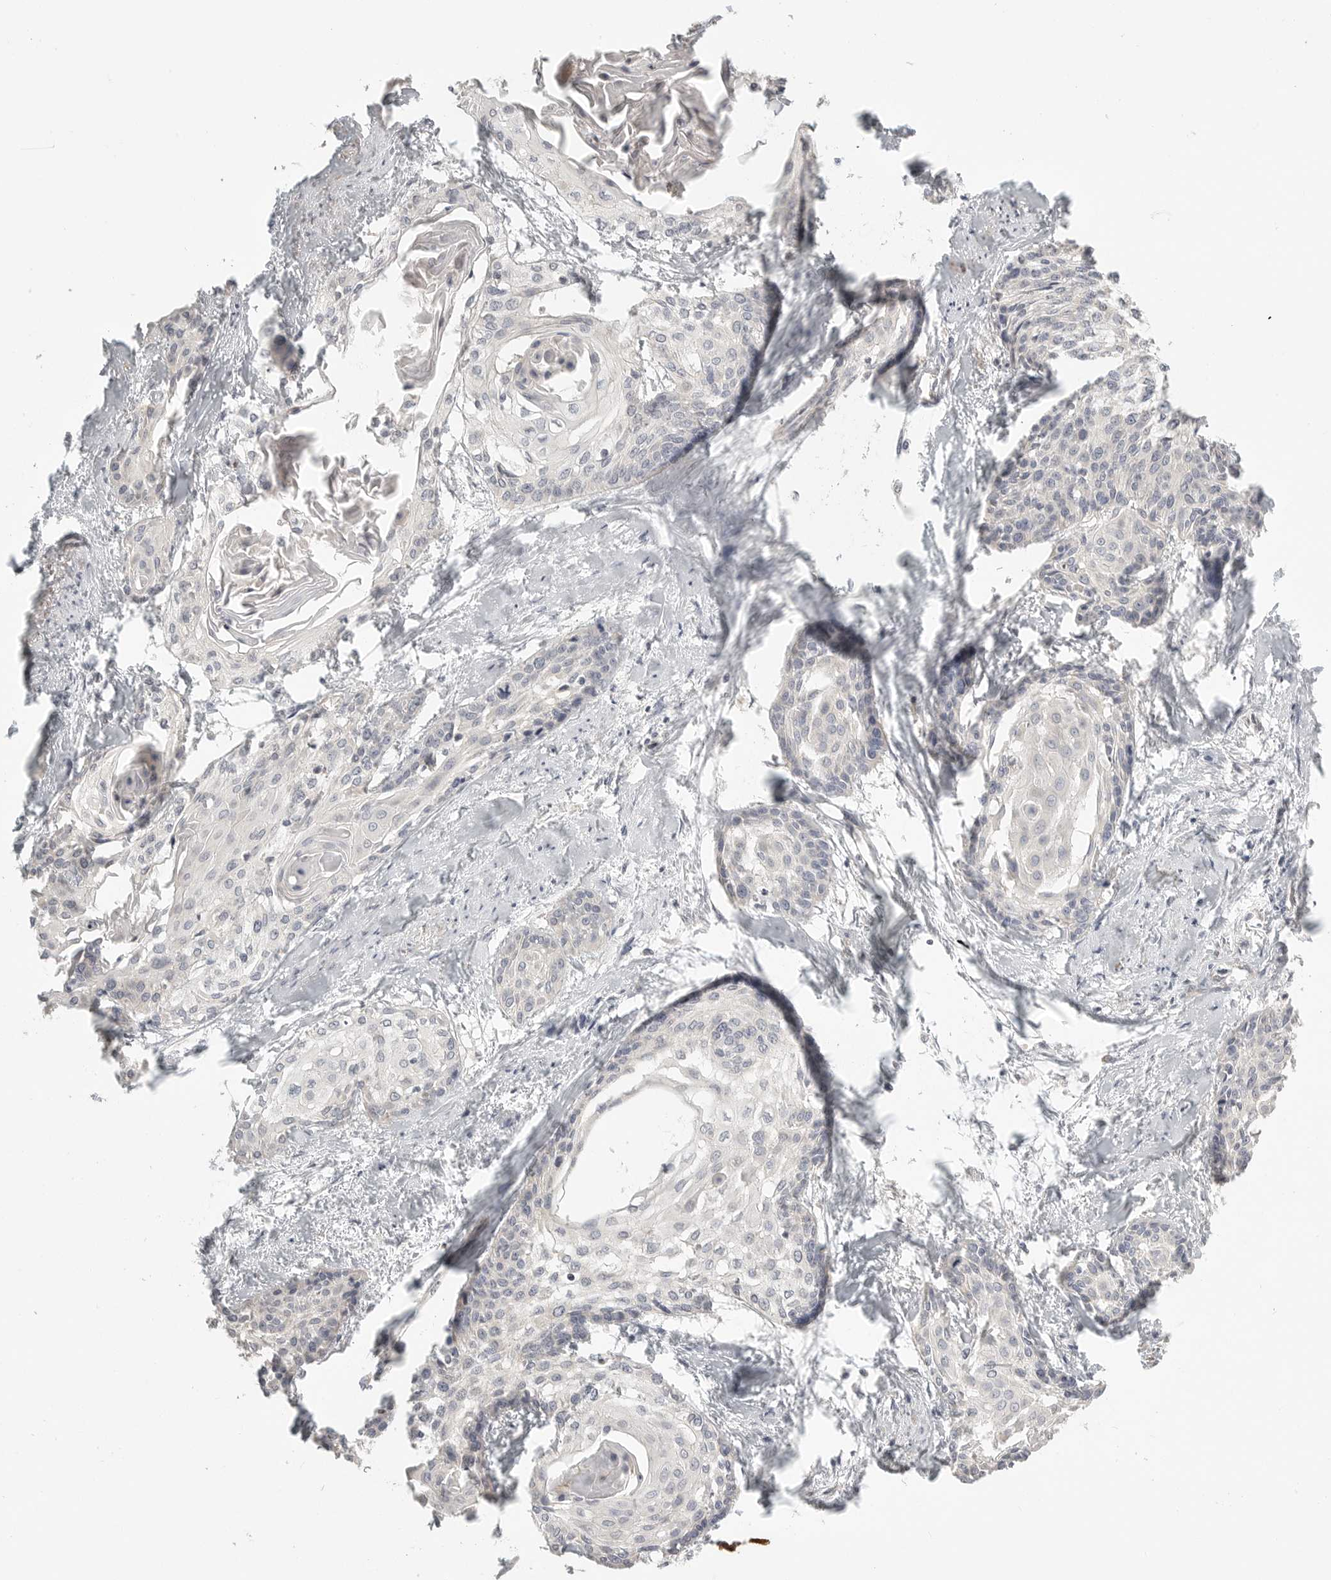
{"staining": {"intensity": "negative", "quantity": "none", "location": "none"}, "tissue": "cervical cancer", "cell_type": "Tumor cells", "image_type": "cancer", "snomed": [{"axis": "morphology", "description": "Squamous cell carcinoma, NOS"}, {"axis": "topography", "description": "Cervix"}], "caption": "Image shows no significant protein expression in tumor cells of cervical cancer (squamous cell carcinoma).", "gene": "STAB2", "patient": {"sex": "female", "age": 57}}